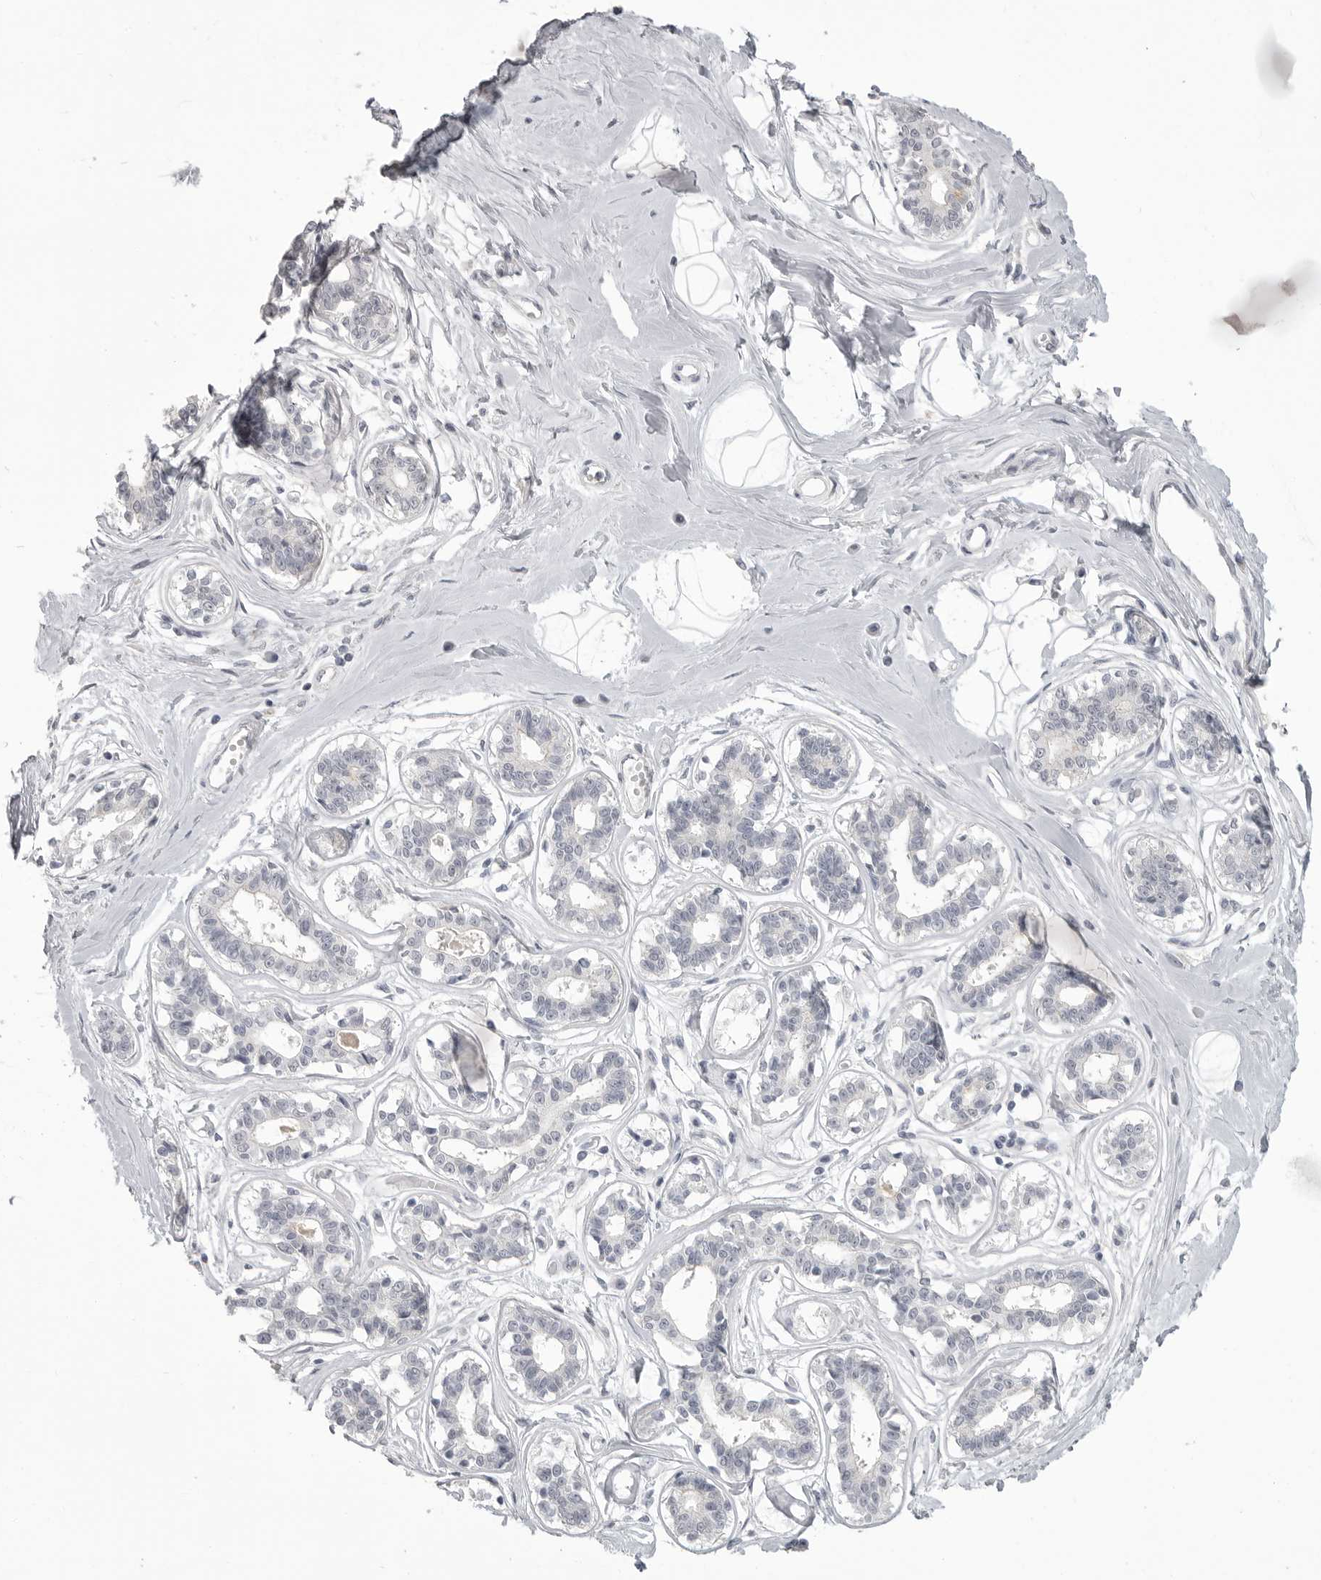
{"staining": {"intensity": "negative", "quantity": "none", "location": "none"}, "tissue": "breast", "cell_type": "Adipocytes", "image_type": "normal", "snomed": [{"axis": "morphology", "description": "Normal tissue, NOS"}, {"axis": "topography", "description": "Breast"}], "caption": "DAB (3,3'-diaminobenzidine) immunohistochemical staining of benign breast reveals no significant staining in adipocytes.", "gene": "TIMP1", "patient": {"sex": "female", "age": 45}}